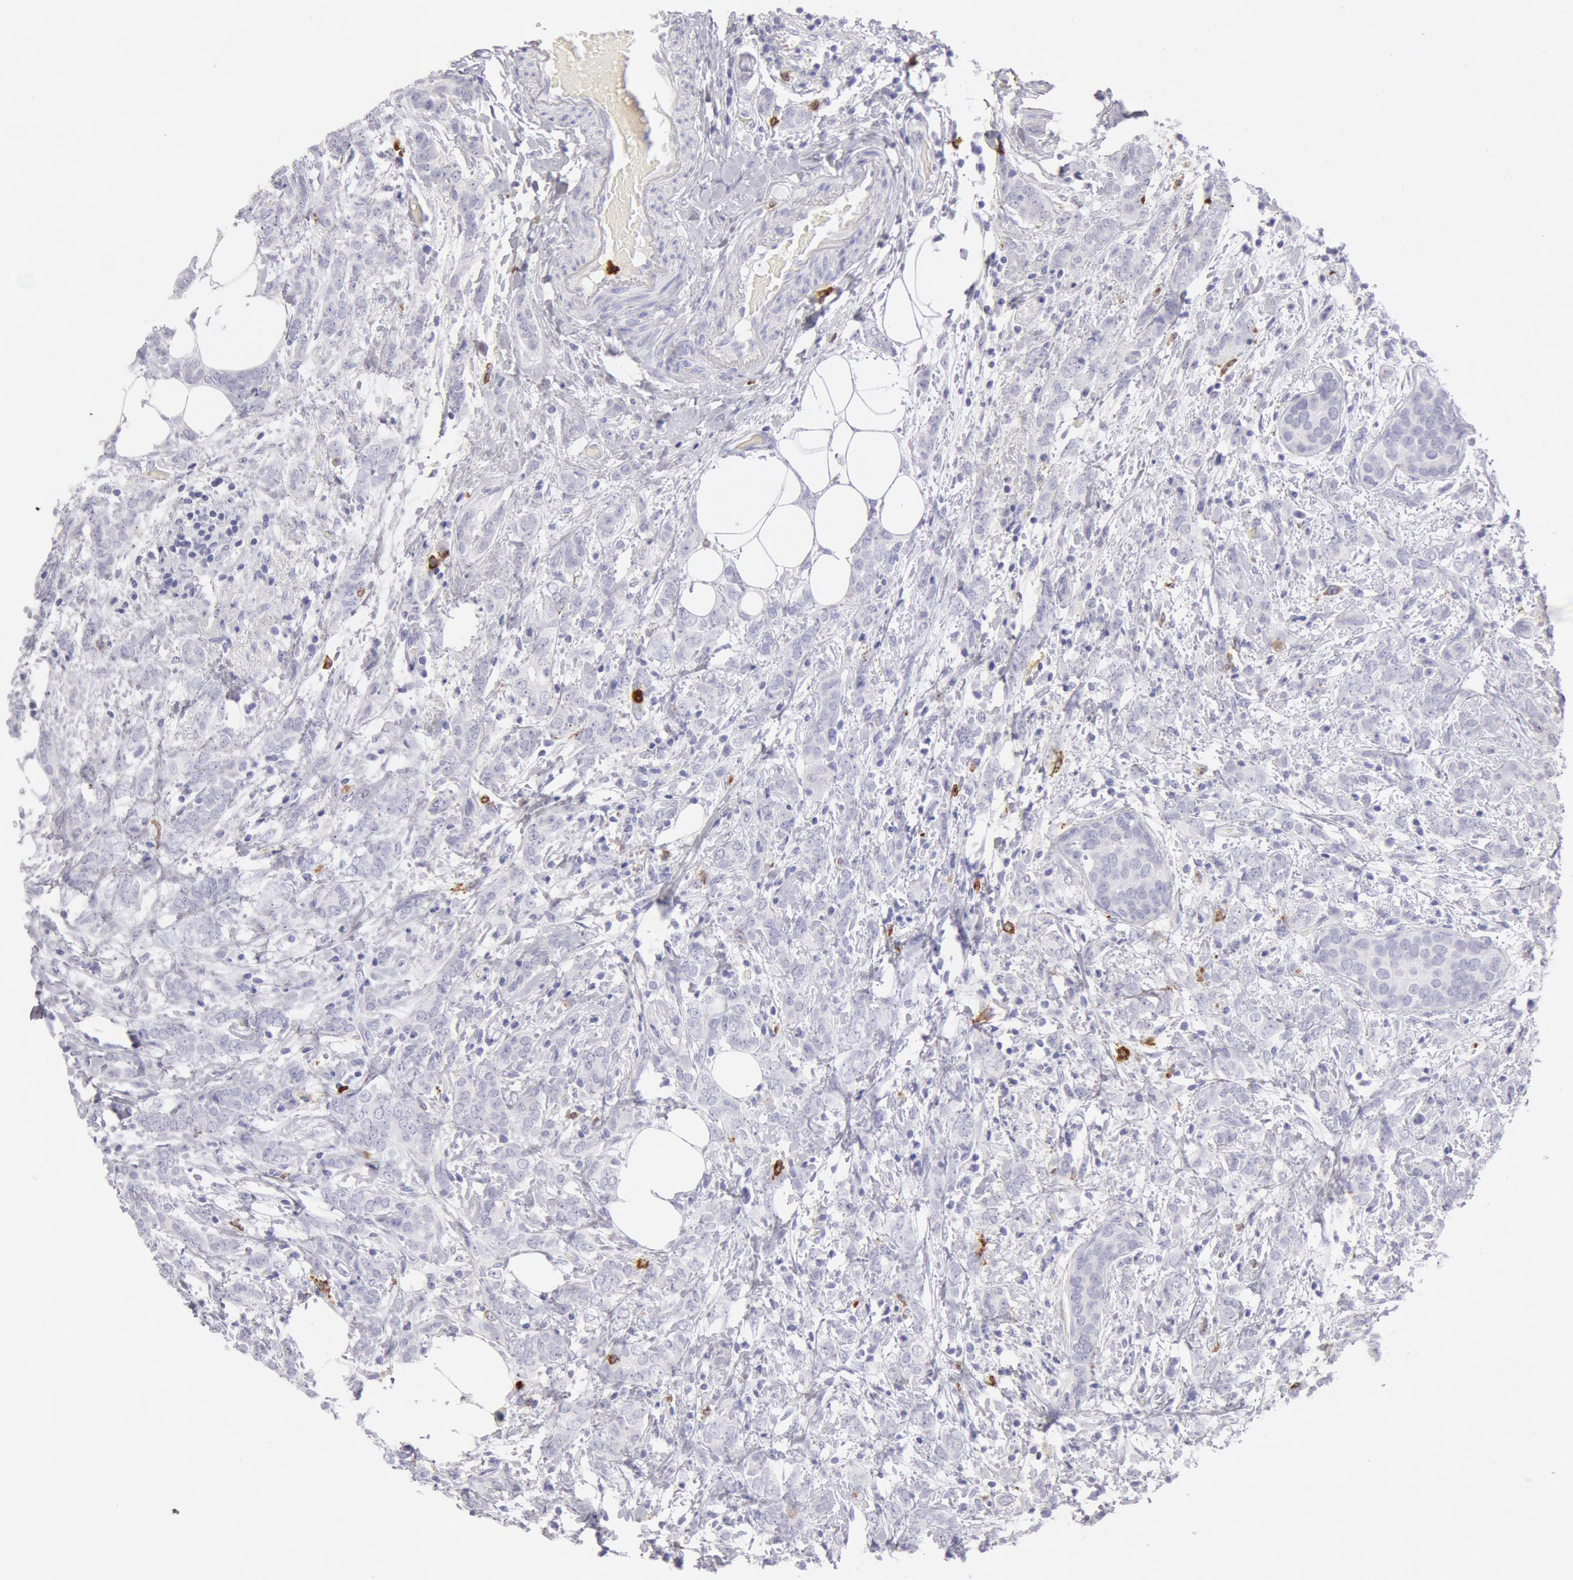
{"staining": {"intensity": "negative", "quantity": "none", "location": "none"}, "tissue": "breast cancer", "cell_type": "Tumor cells", "image_type": "cancer", "snomed": [{"axis": "morphology", "description": "Duct carcinoma"}, {"axis": "topography", "description": "Breast"}], "caption": "Immunohistochemistry histopathology image of neoplastic tissue: breast cancer (invasive ductal carcinoma) stained with DAB (3,3'-diaminobenzidine) demonstrates no significant protein positivity in tumor cells. (IHC, brightfield microscopy, high magnification).", "gene": "FCN1", "patient": {"sex": "female", "age": 53}}